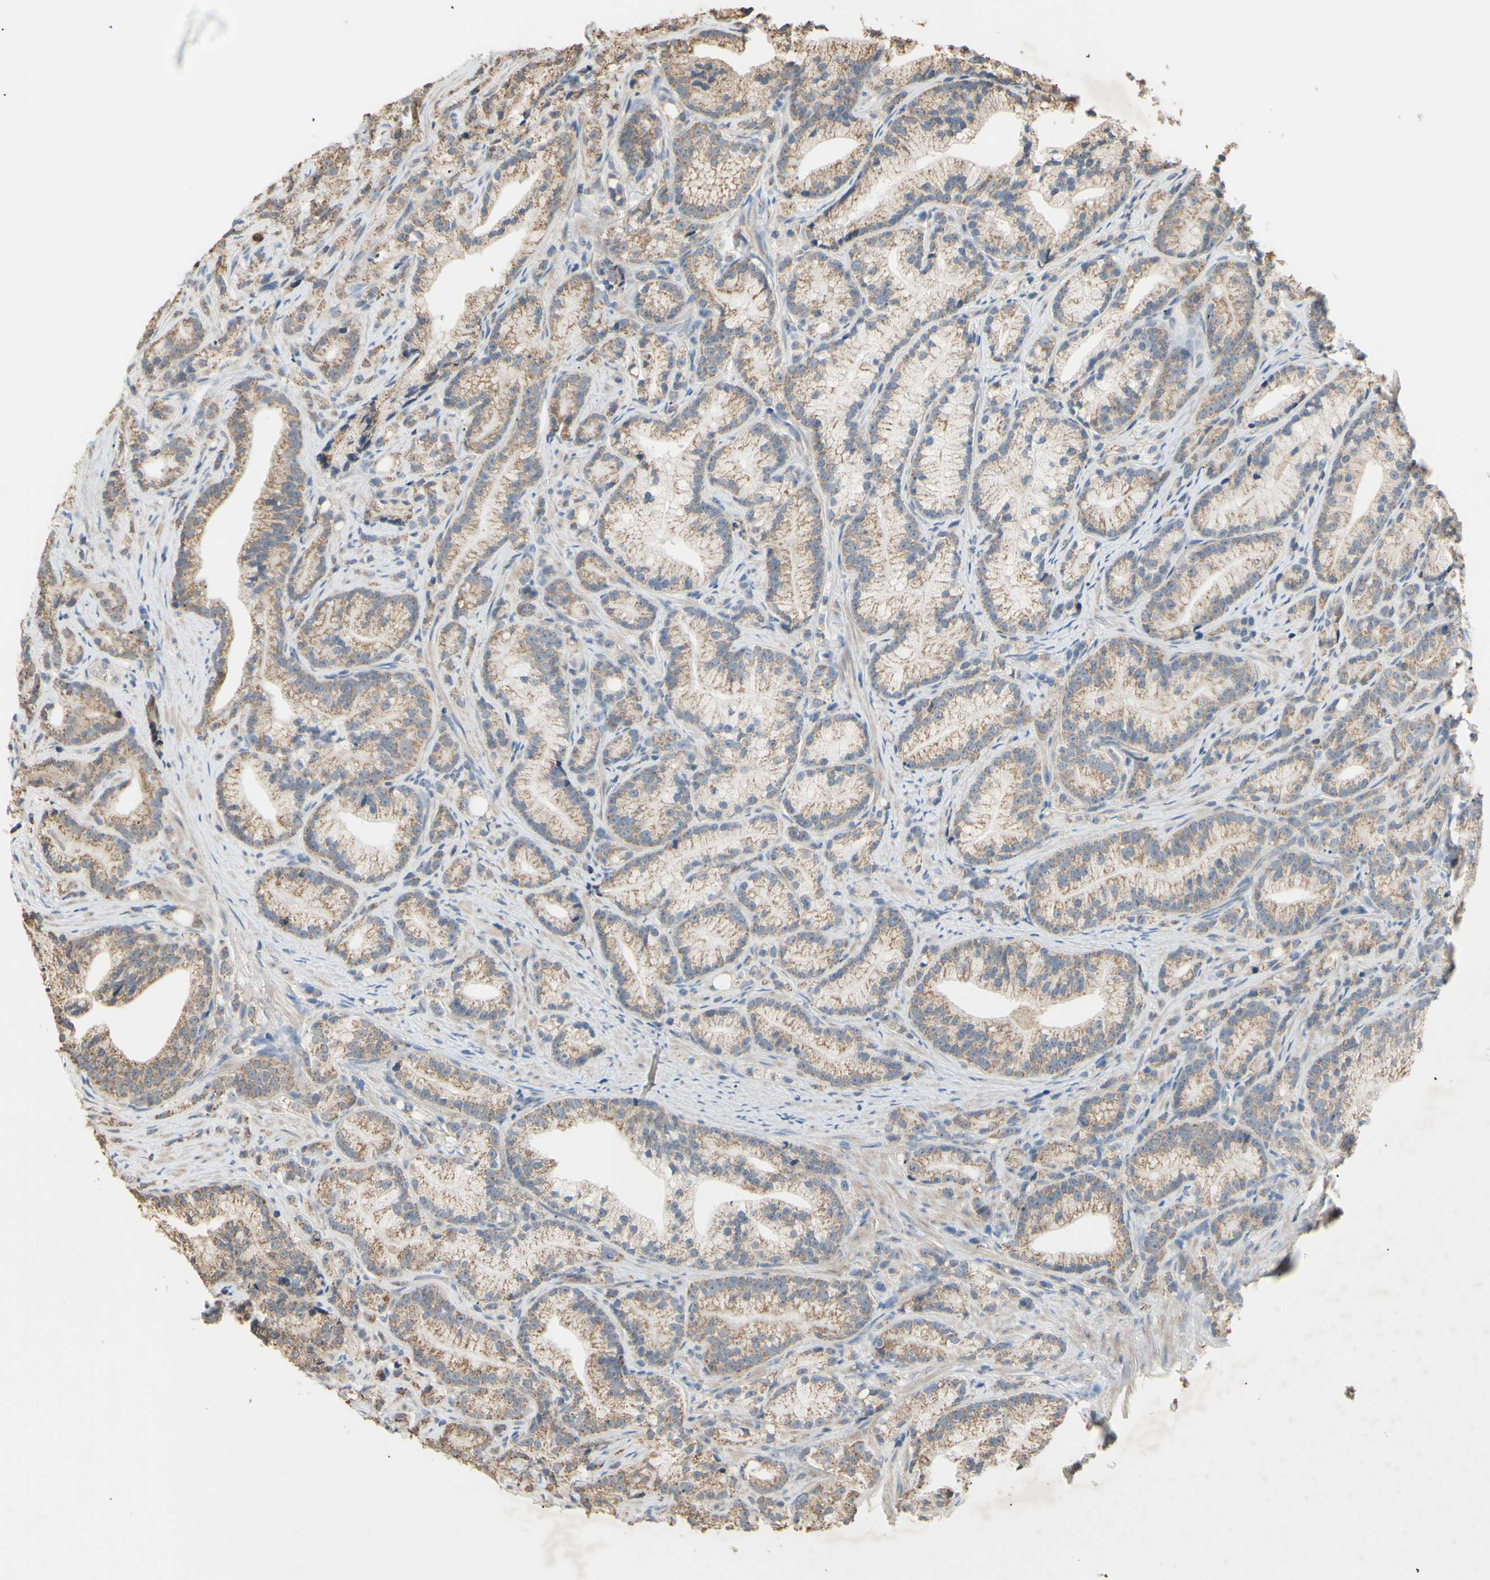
{"staining": {"intensity": "moderate", "quantity": ">75%", "location": "cytoplasmic/membranous"}, "tissue": "prostate cancer", "cell_type": "Tumor cells", "image_type": "cancer", "snomed": [{"axis": "morphology", "description": "Adenocarcinoma, Low grade"}, {"axis": "topography", "description": "Prostate"}], "caption": "Immunohistochemical staining of prostate adenocarcinoma (low-grade) shows medium levels of moderate cytoplasmic/membranous staining in about >75% of tumor cells.", "gene": "PTGIS", "patient": {"sex": "male", "age": 89}}